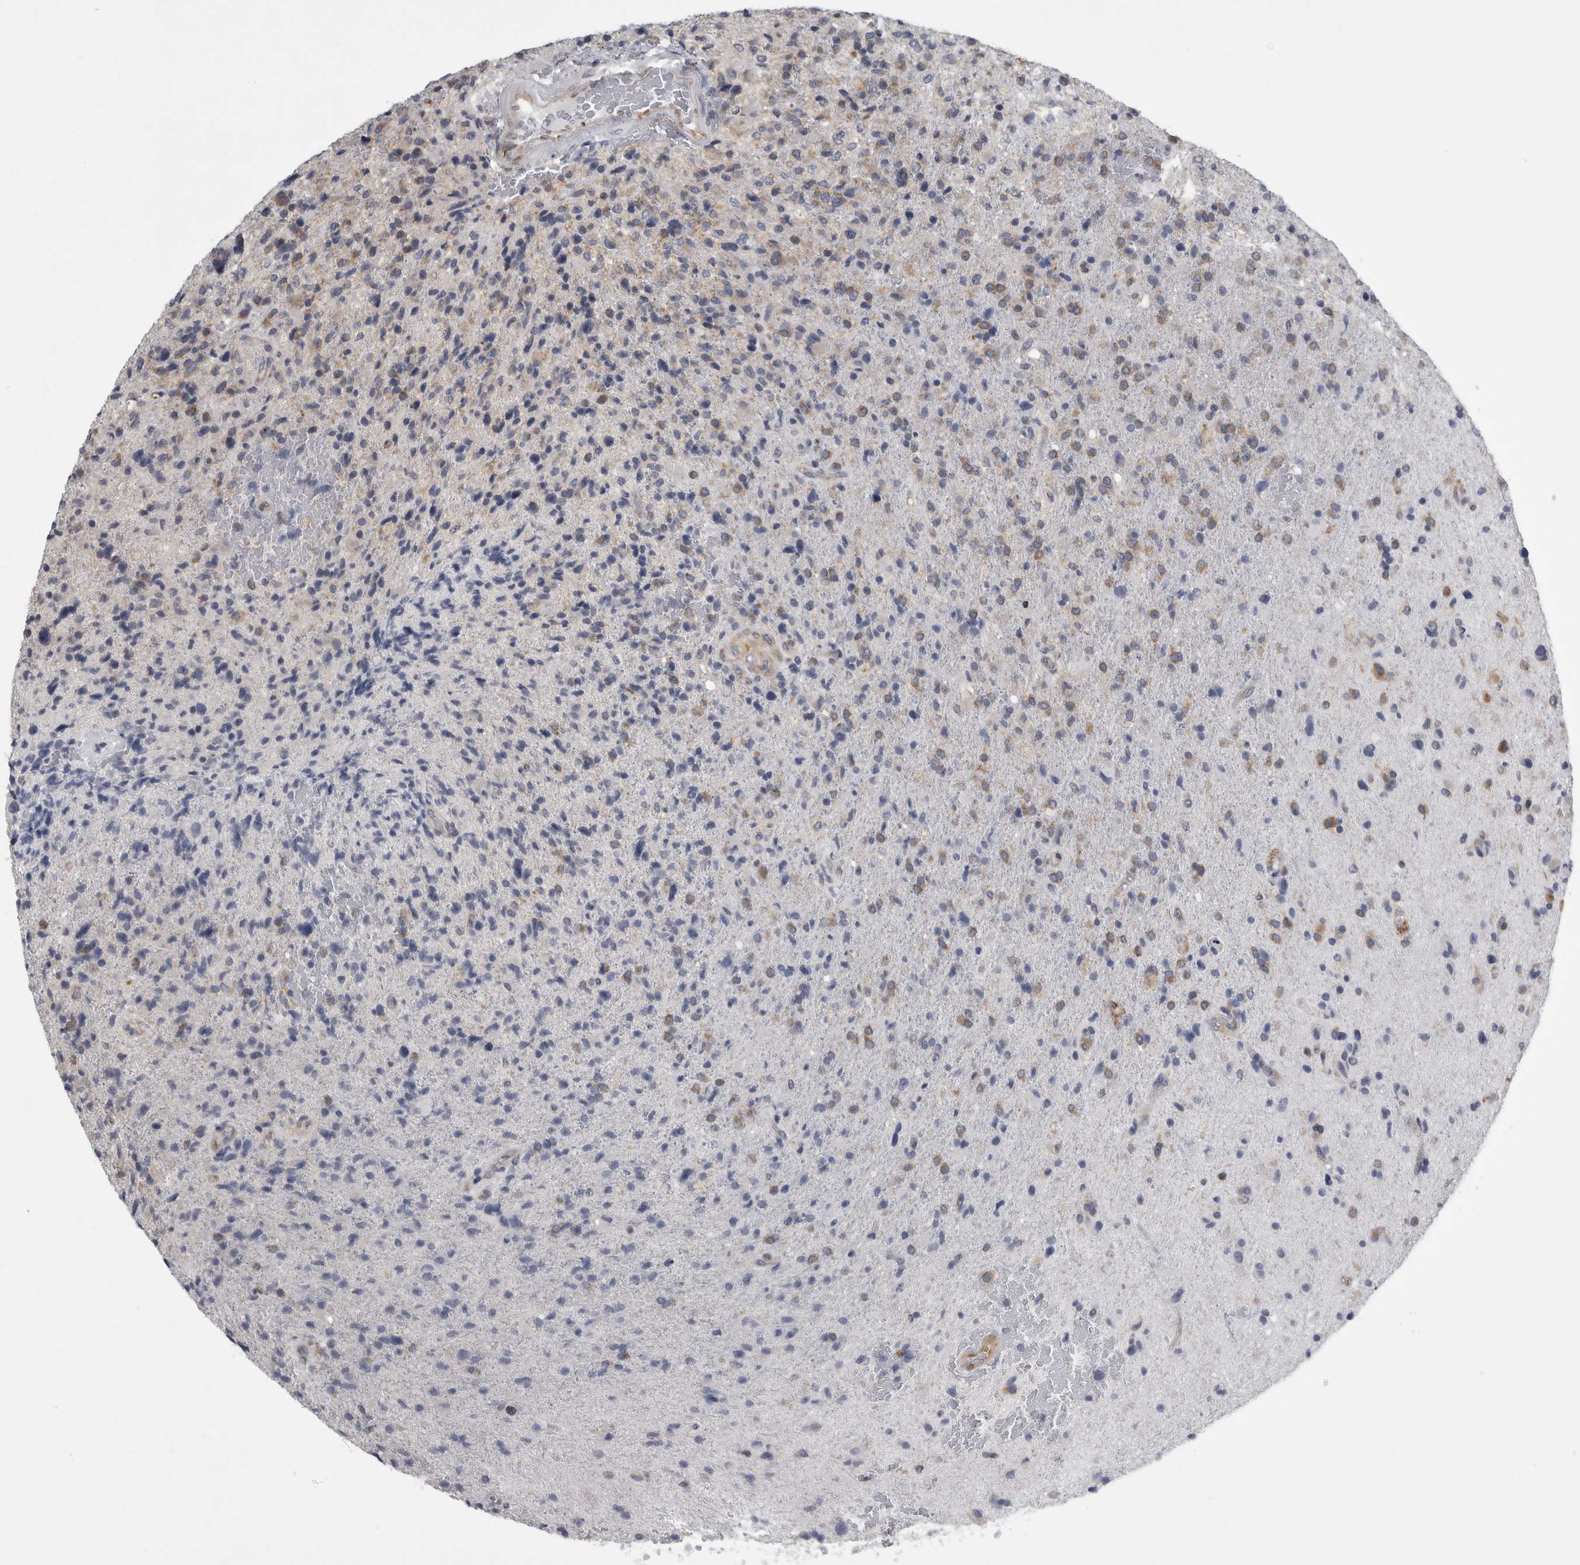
{"staining": {"intensity": "moderate", "quantity": "<25%", "location": "cytoplasmic/membranous"}, "tissue": "glioma", "cell_type": "Tumor cells", "image_type": "cancer", "snomed": [{"axis": "morphology", "description": "Glioma, malignant, High grade"}, {"axis": "topography", "description": "Brain"}], "caption": "Immunohistochemical staining of glioma displays low levels of moderate cytoplasmic/membranous protein expression in about <25% of tumor cells.", "gene": "PRRC2C", "patient": {"sex": "male", "age": 72}}